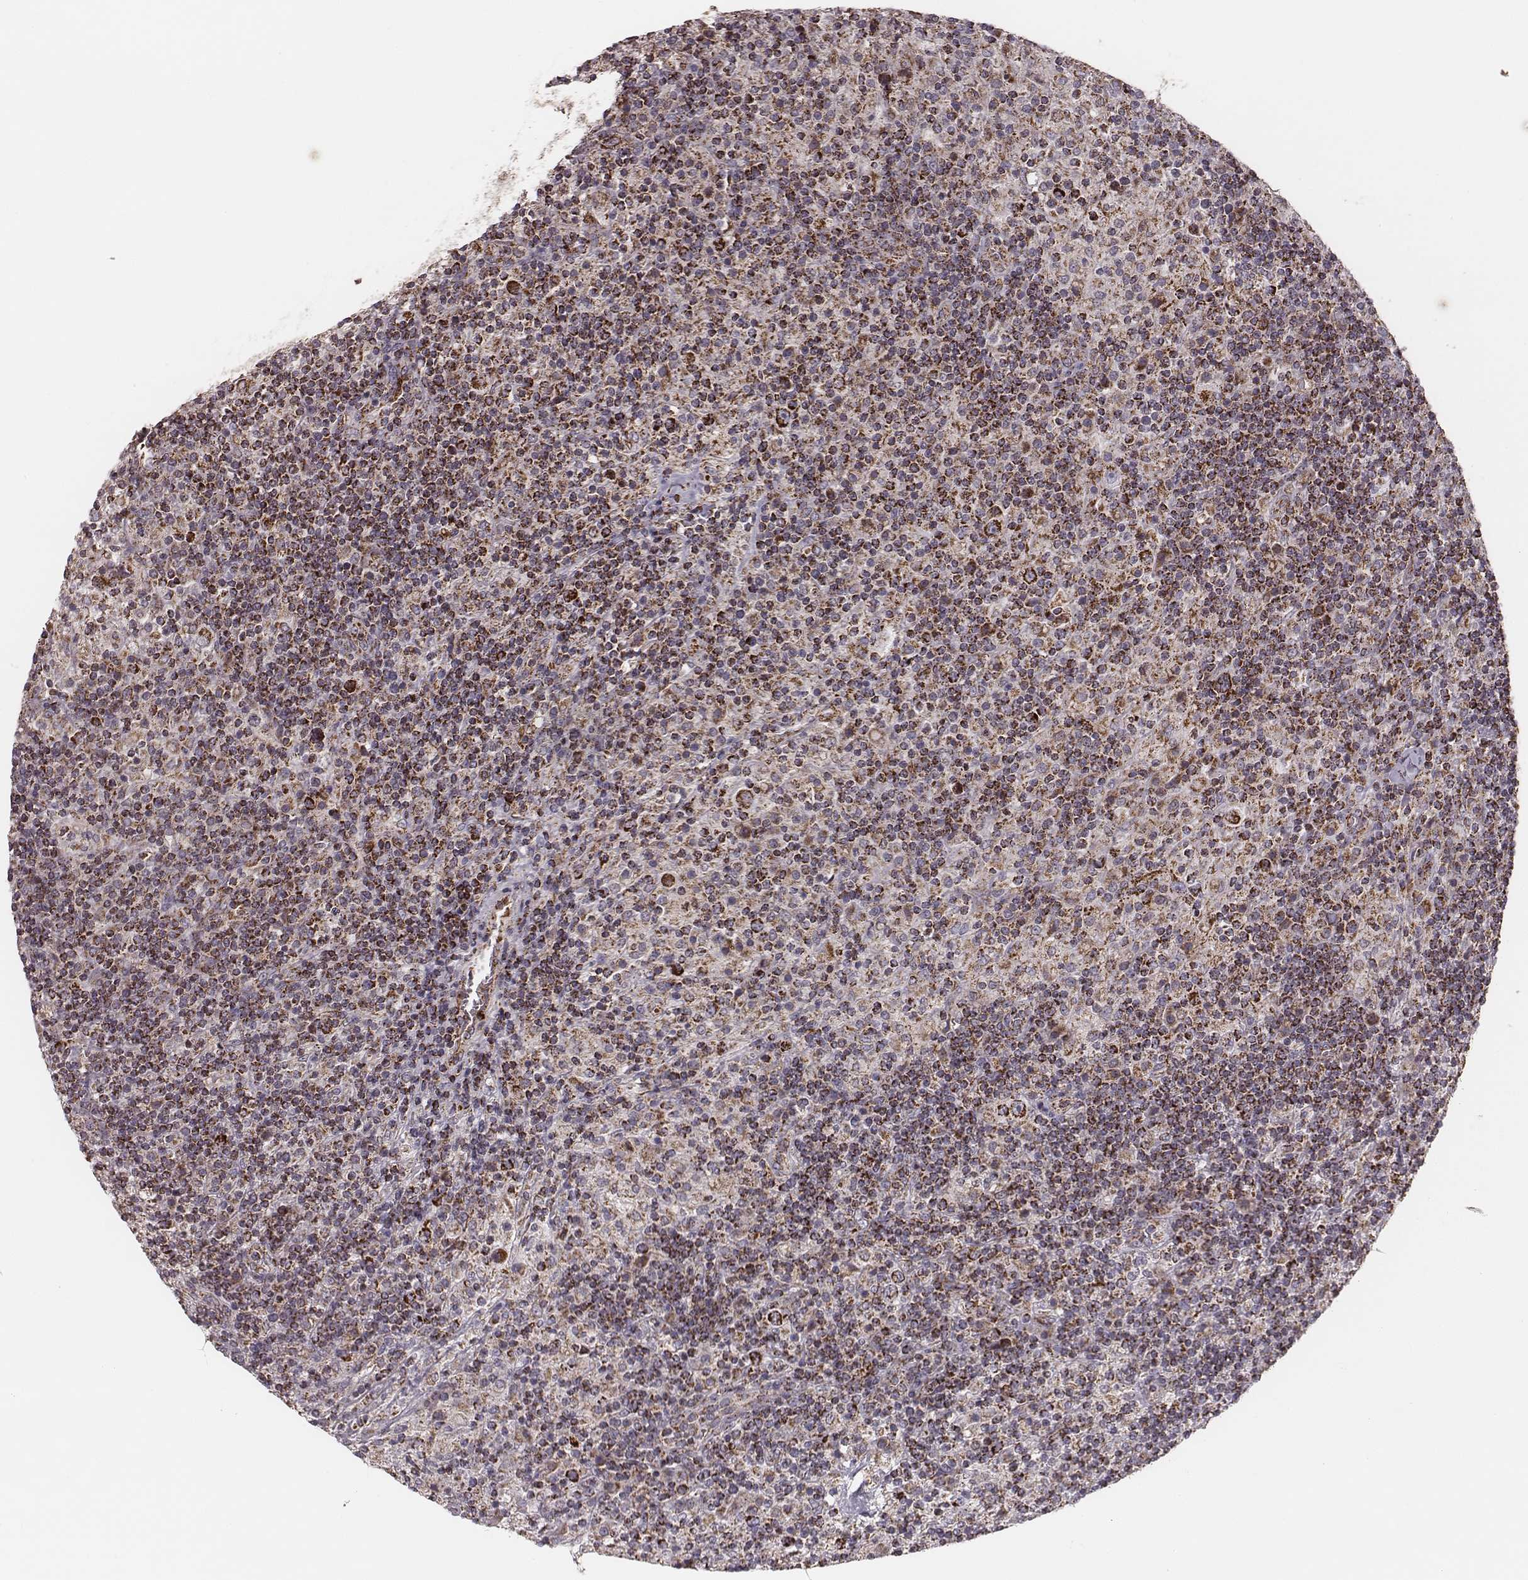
{"staining": {"intensity": "strong", "quantity": ">75%", "location": "cytoplasmic/membranous"}, "tissue": "lymphoma", "cell_type": "Tumor cells", "image_type": "cancer", "snomed": [{"axis": "morphology", "description": "Hodgkin's disease, NOS"}, {"axis": "topography", "description": "Lymph node"}], "caption": "IHC micrograph of neoplastic tissue: human lymphoma stained using immunohistochemistry (IHC) demonstrates high levels of strong protein expression localized specifically in the cytoplasmic/membranous of tumor cells, appearing as a cytoplasmic/membranous brown color.", "gene": "TUFM", "patient": {"sex": "male", "age": 70}}